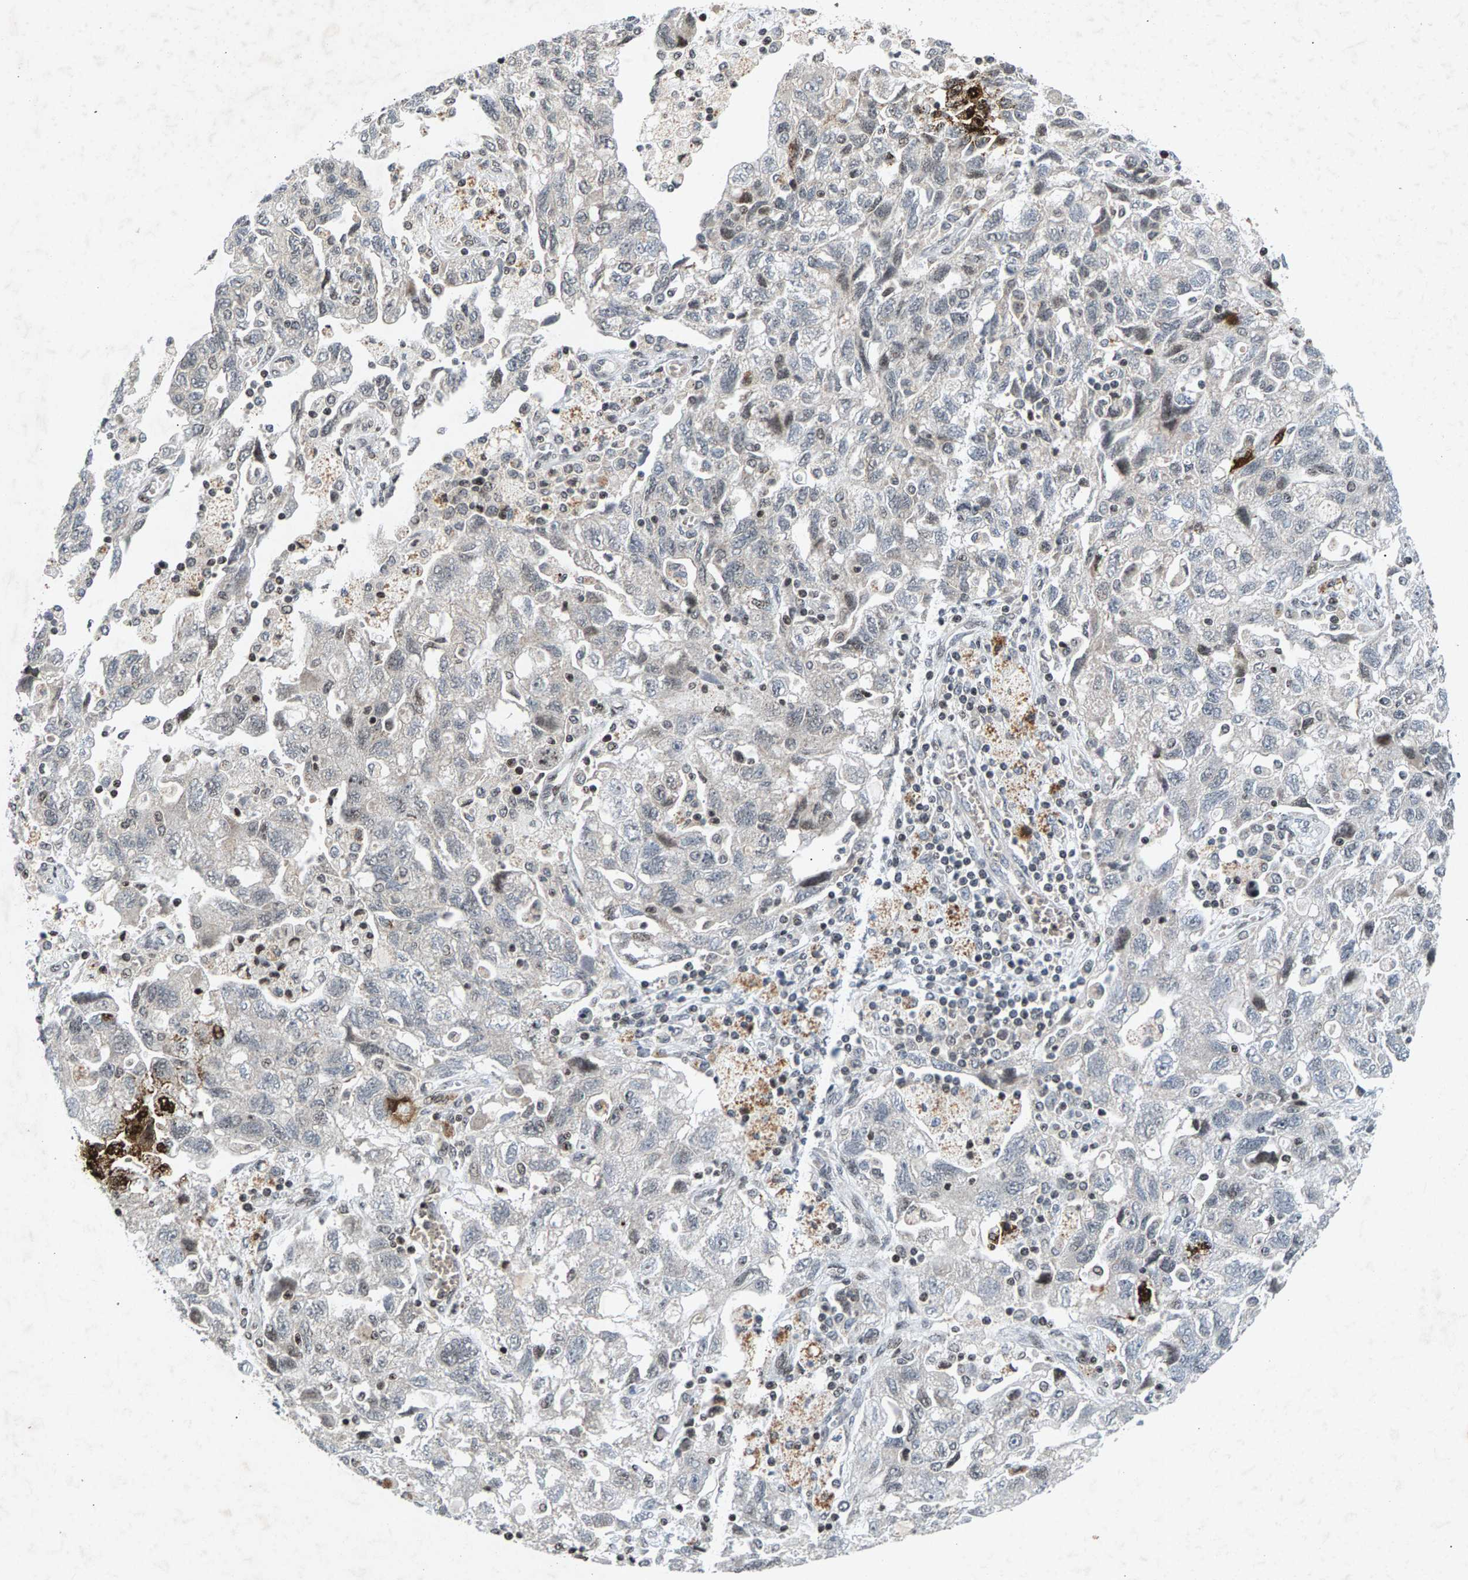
{"staining": {"intensity": "weak", "quantity": "<25%", "location": "nuclear"}, "tissue": "ovarian cancer", "cell_type": "Tumor cells", "image_type": "cancer", "snomed": [{"axis": "morphology", "description": "Carcinoma, NOS"}, {"axis": "morphology", "description": "Cystadenocarcinoma, serous, NOS"}, {"axis": "topography", "description": "Ovary"}], "caption": "This is a histopathology image of immunohistochemistry (IHC) staining of serous cystadenocarcinoma (ovarian), which shows no staining in tumor cells. The staining was performed using DAB (3,3'-diaminobenzidine) to visualize the protein expression in brown, while the nuclei were stained in blue with hematoxylin (Magnification: 20x).", "gene": "ZPR1", "patient": {"sex": "female", "age": 69}}